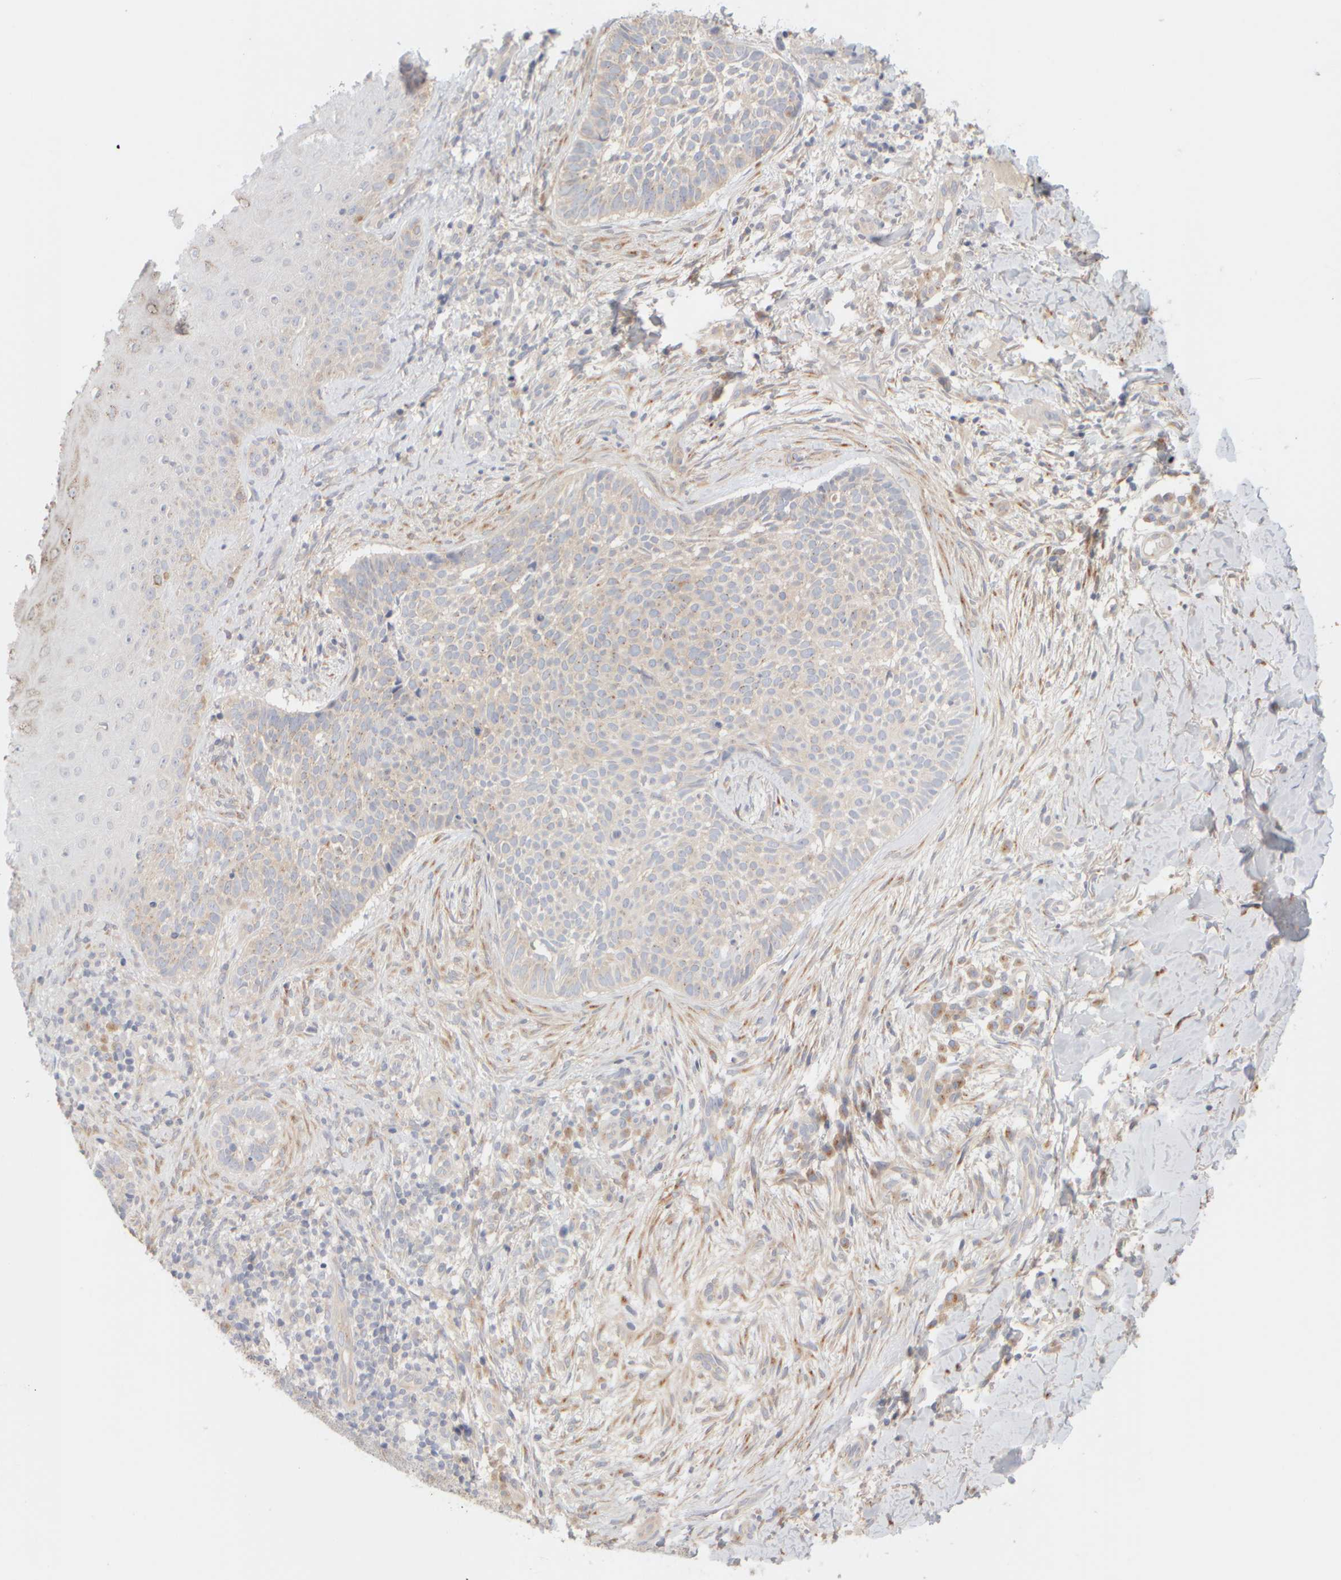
{"staining": {"intensity": "negative", "quantity": "none", "location": "none"}, "tissue": "skin cancer", "cell_type": "Tumor cells", "image_type": "cancer", "snomed": [{"axis": "morphology", "description": "Normal tissue, NOS"}, {"axis": "morphology", "description": "Basal cell carcinoma"}, {"axis": "topography", "description": "Skin"}], "caption": "Immunohistochemistry (IHC) of basal cell carcinoma (skin) reveals no positivity in tumor cells.", "gene": "GOPC", "patient": {"sex": "male", "age": 67}}